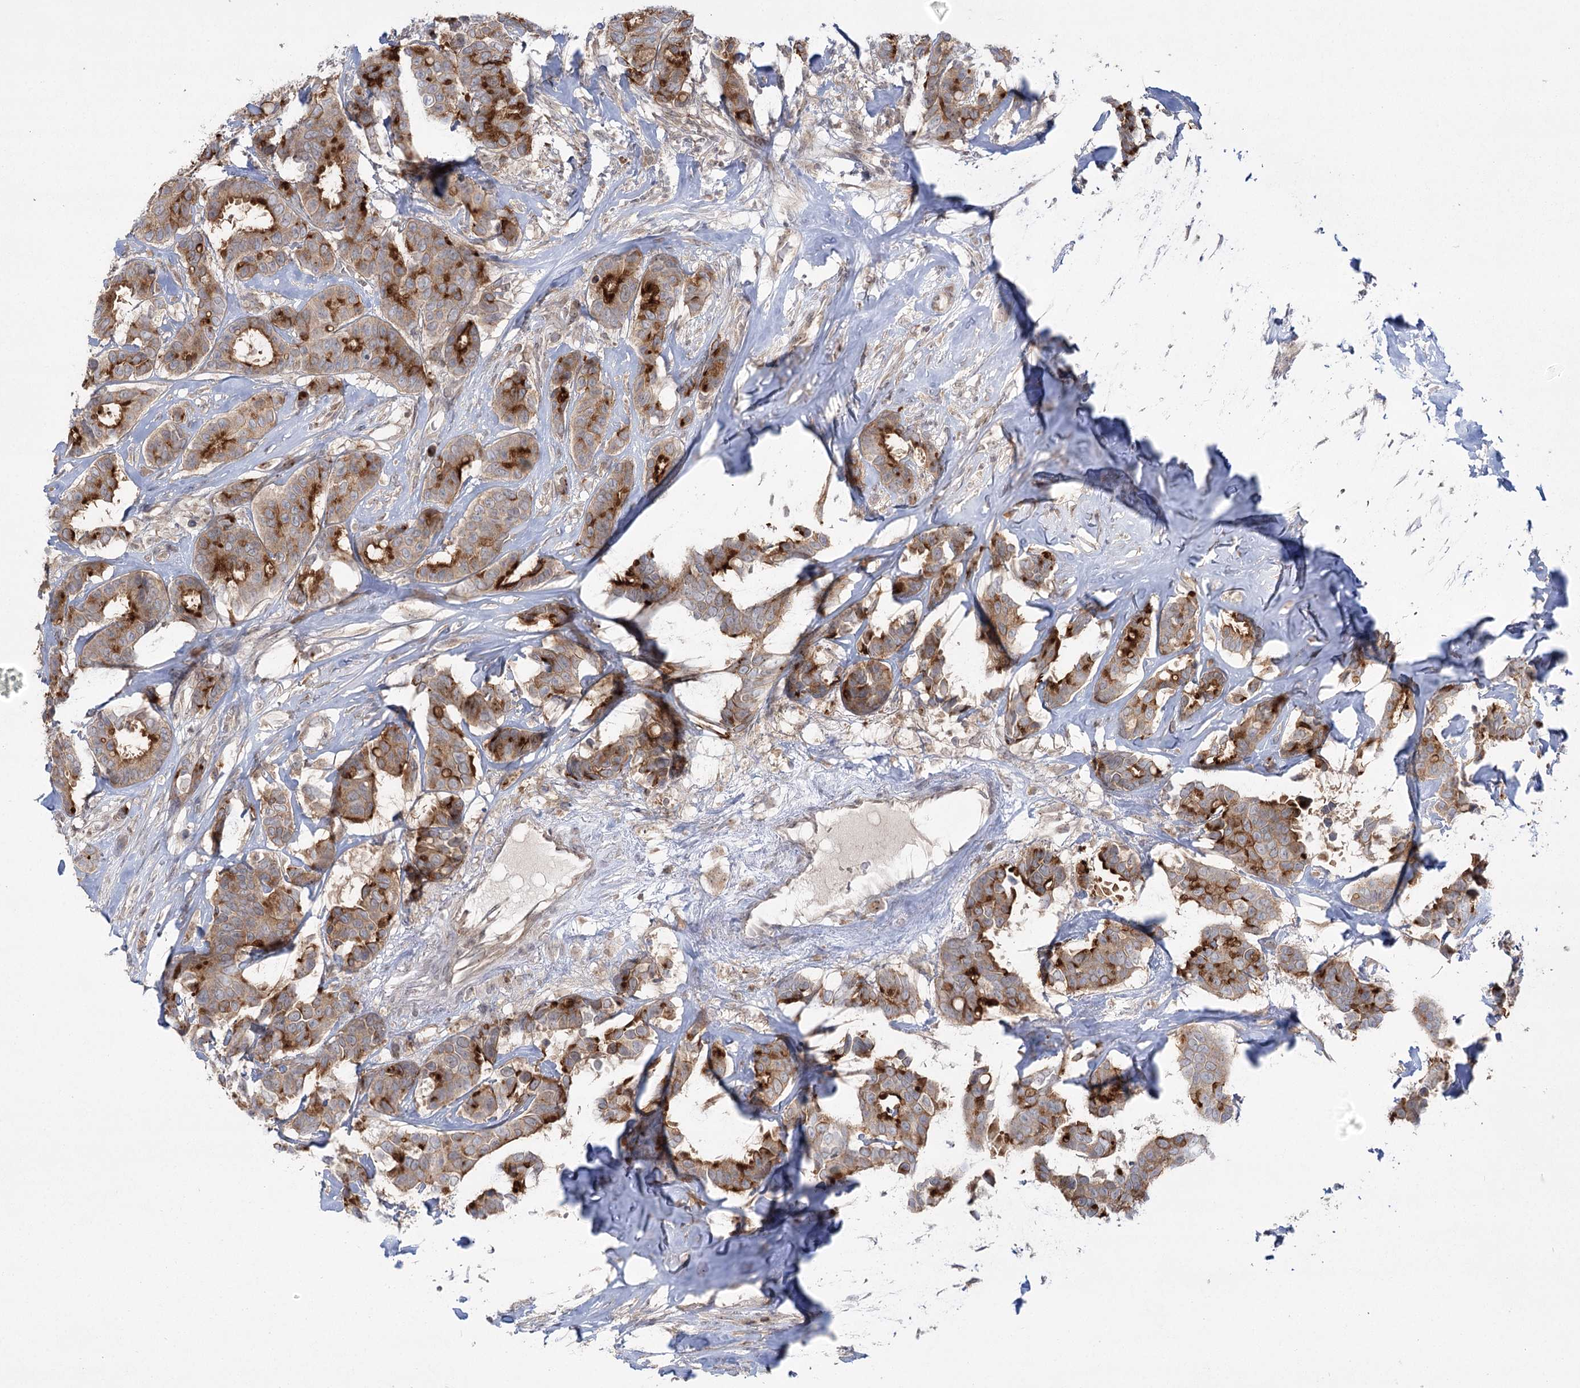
{"staining": {"intensity": "strong", "quantity": "25%-75%", "location": "cytoplasmic/membranous"}, "tissue": "breast cancer", "cell_type": "Tumor cells", "image_type": "cancer", "snomed": [{"axis": "morphology", "description": "Duct carcinoma"}, {"axis": "topography", "description": "Breast"}], "caption": "Protein expression analysis of breast infiltrating ductal carcinoma exhibits strong cytoplasmic/membranous staining in about 25%-75% of tumor cells. Using DAB (3,3'-diaminobenzidine) (brown) and hematoxylin (blue) stains, captured at high magnification using brightfield microscopy.", "gene": "SYTL1", "patient": {"sex": "female", "age": 87}}